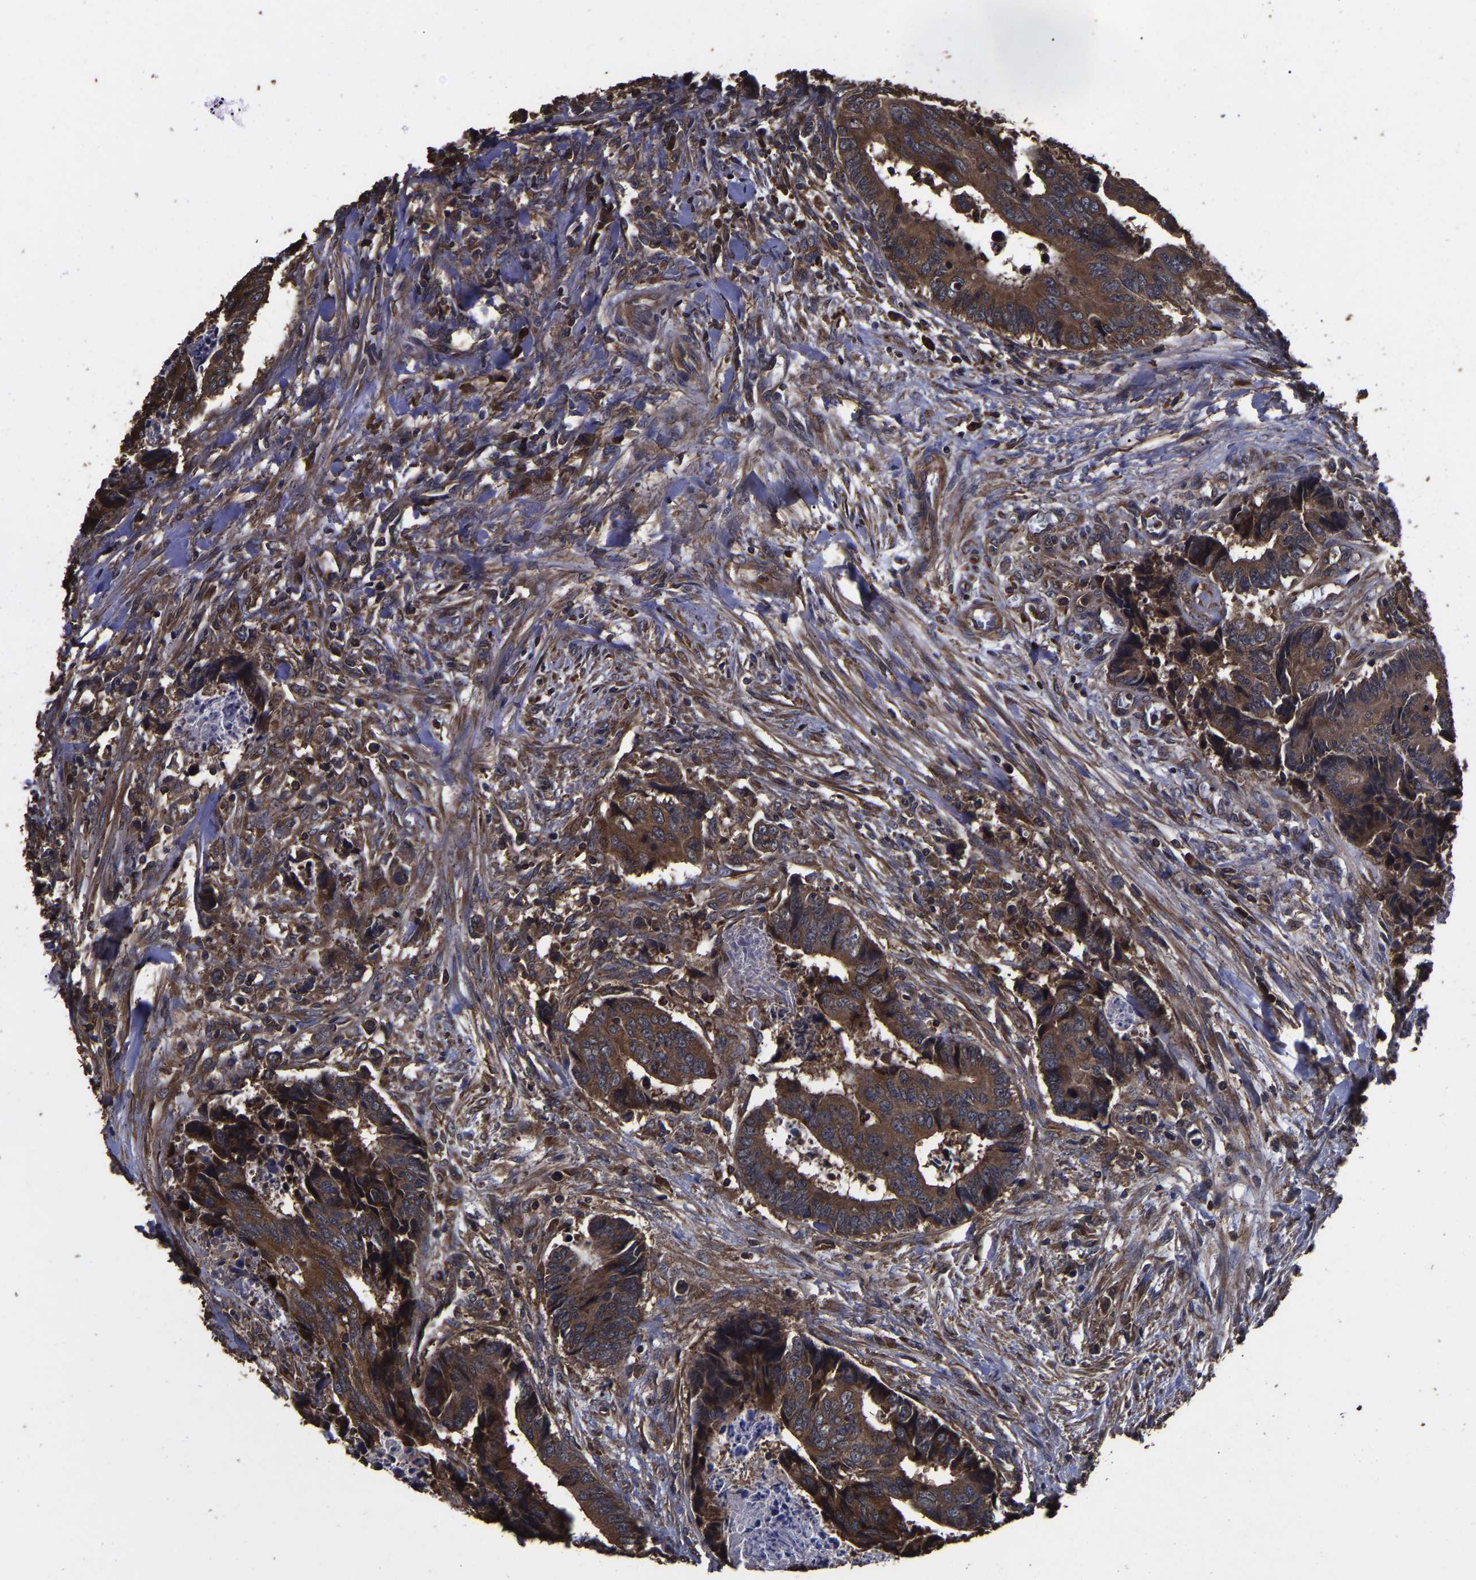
{"staining": {"intensity": "strong", "quantity": ">75%", "location": "cytoplasmic/membranous"}, "tissue": "colorectal cancer", "cell_type": "Tumor cells", "image_type": "cancer", "snomed": [{"axis": "morphology", "description": "Adenocarcinoma, NOS"}, {"axis": "topography", "description": "Rectum"}], "caption": "Strong cytoplasmic/membranous protein staining is seen in approximately >75% of tumor cells in colorectal adenocarcinoma.", "gene": "ITCH", "patient": {"sex": "male", "age": 84}}